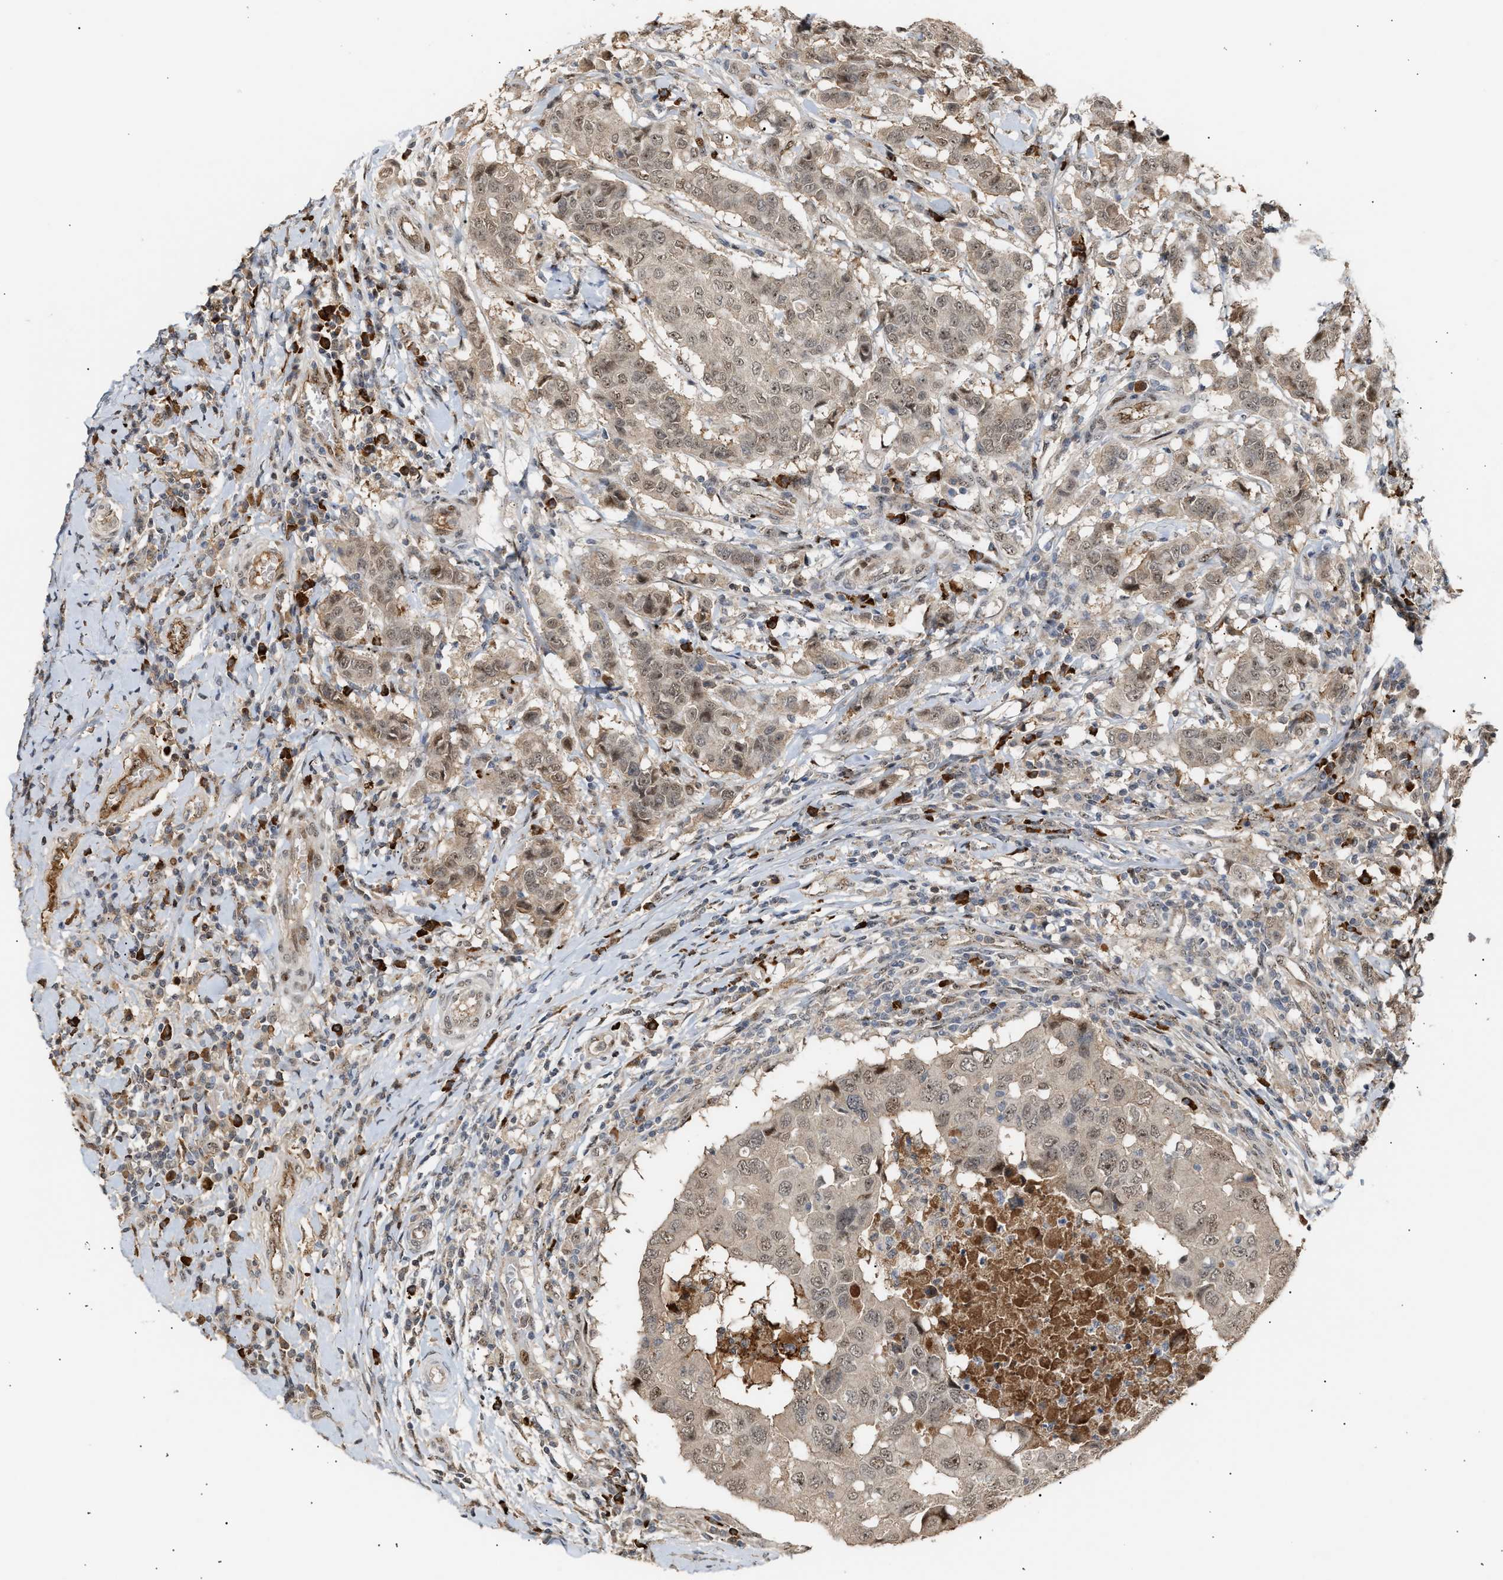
{"staining": {"intensity": "weak", "quantity": ">75%", "location": "cytoplasmic/membranous,nuclear"}, "tissue": "breast cancer", "cell_type": "Tumor cells", "image_type": "cancer", "snomed": [{"axis": "morphology", "description": "Duct carcinoma"}, {"axis": "topography", "description": "Breast"}], "caption": "Tumor cells reveal low levels of weak cytoplasmic/membranous and nuclear staining in about >75% of cells in breast infiltrating ductal carcinoma. The protein of interest is stained brown, and the nuclei are stained in blue (DAB IHC with brightfield microscopy, high magnification).", "gene": "ZFAND5", "patient": {"sex": "female", "age": 27}}